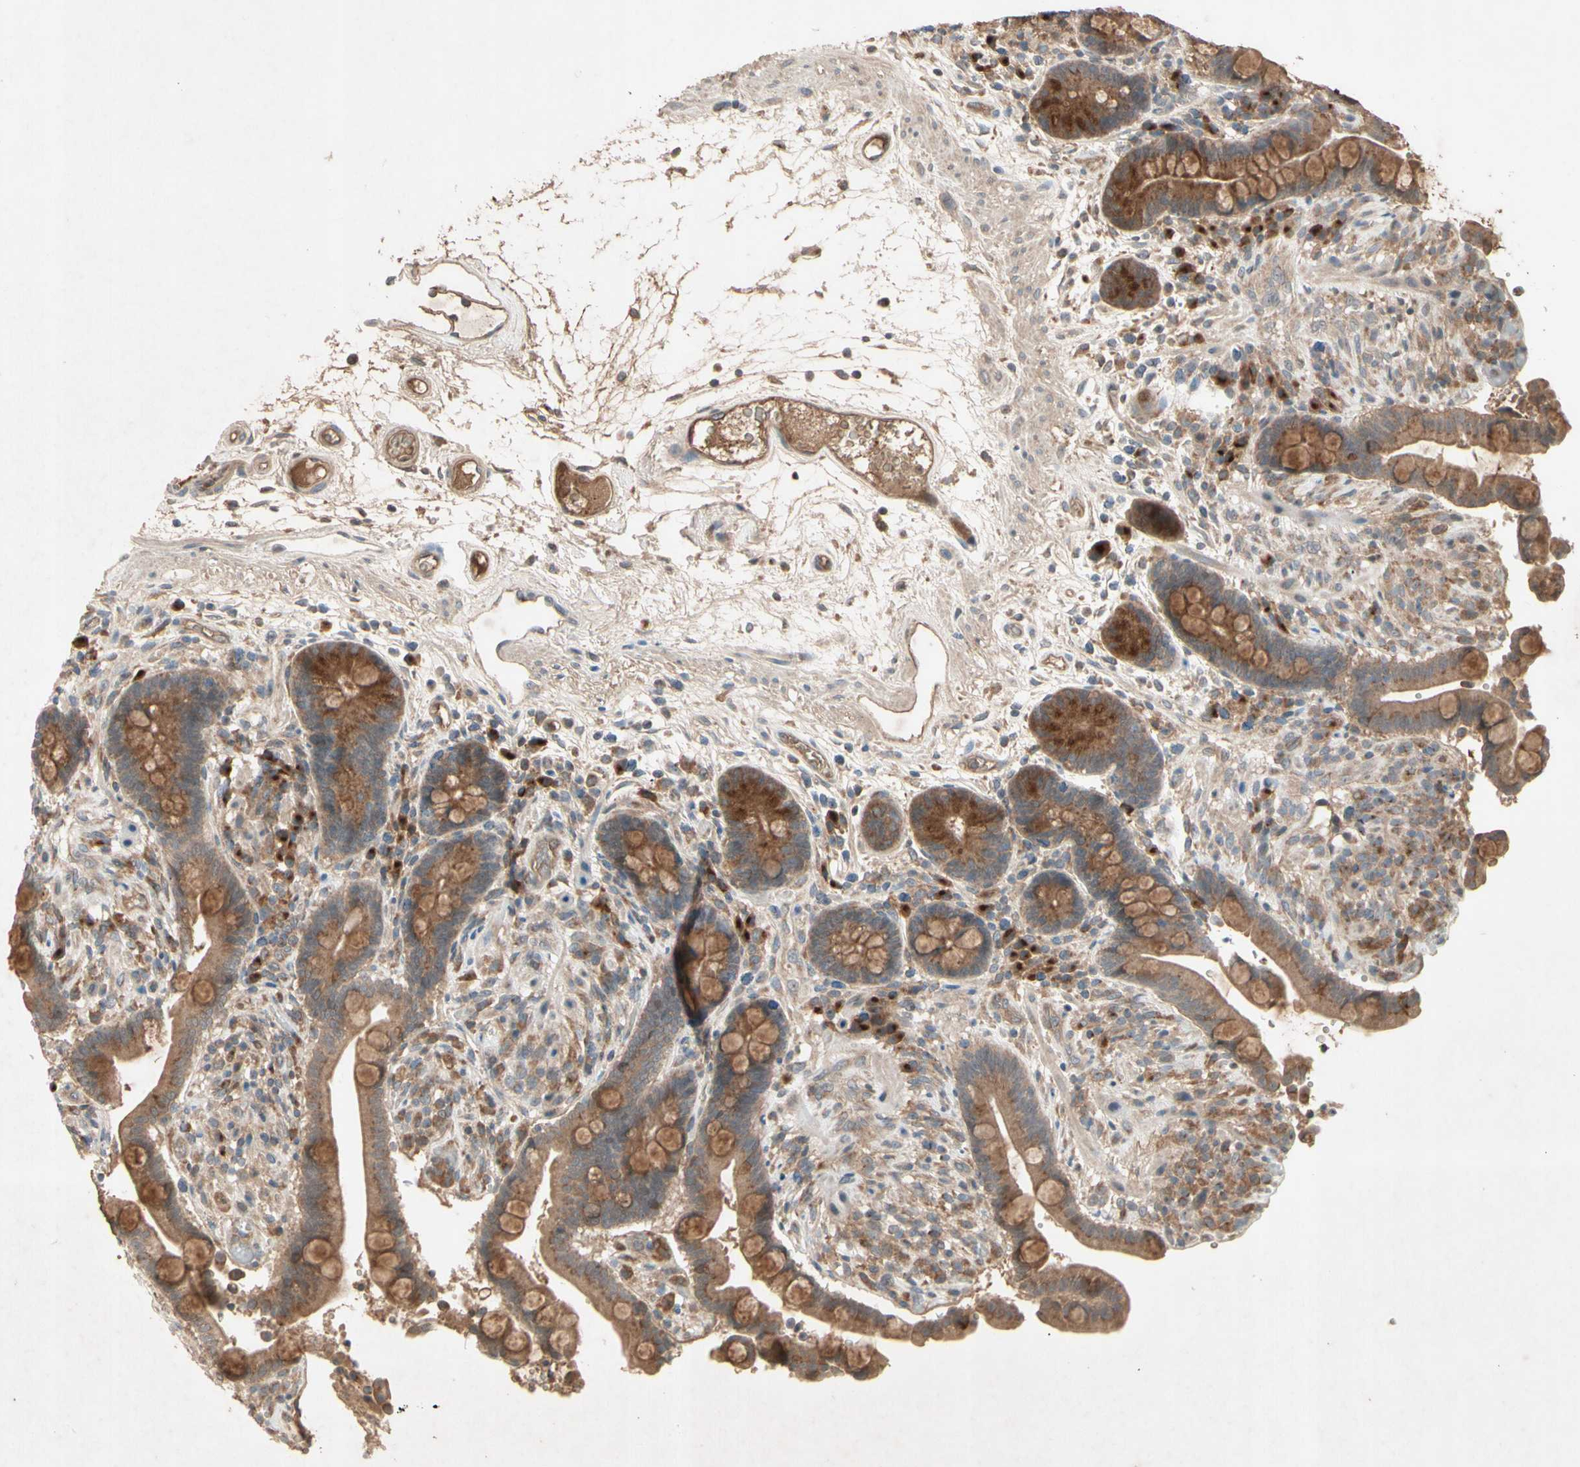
{"staining": {"intensity": "moderate", "quantity": ">75%", "location": "cytoplasmic/membranous"}, "tissue": "colon", "cell_type": "Endothelial cells", "image_type": "normal", "snomed": [{"axis": "morphology", "description": "Normal tissue, NOS"}, {"axis": "topography", "description": "Colon"}], "caption": "Protein staining demonstrates moderate cytoplasmic/membranous staining in about >75% of endothelial cells in unremarkable colon. (Brightfield microscopy of DAB IHC at high magnification).", "gene": "NSF", "patient": {"sex": "male", "age": 73}}